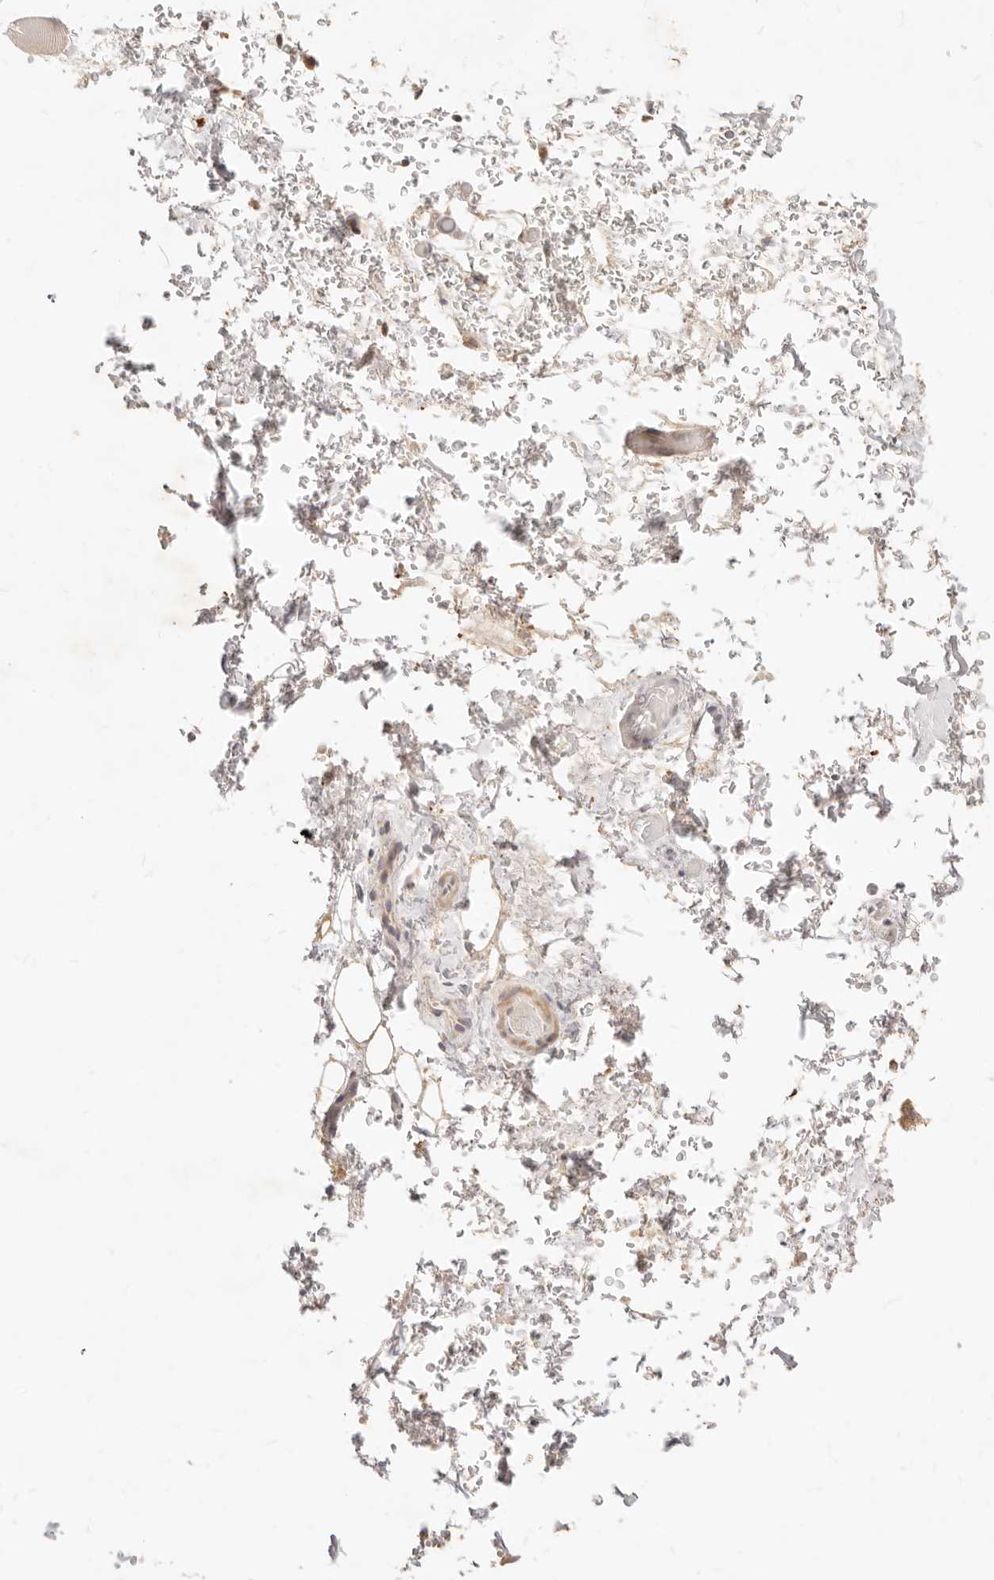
{"staining": {"intensity": "weak", "quantity": "<25%", "location": "cytoplasmic/membranous"}, "tissue": "adipose tissue", "cell_type": "Adipocytes", "image_type": "normal", "snomed": [{"axis": "morphology", "description": "Normal tissue, NOS"}, {"axis": "morphology", "description": "Adenocarcinoma, NOS"}, {"axis": "topography", "description": "Esophagus"}], "caption": "Adipose tissue was stained to show a protein in brown. There is no significant expression in adipocytes. Nuclei are stained in blue.", "gene": "RUBCNL", "patient": {"sex": "male", "age": 62}}